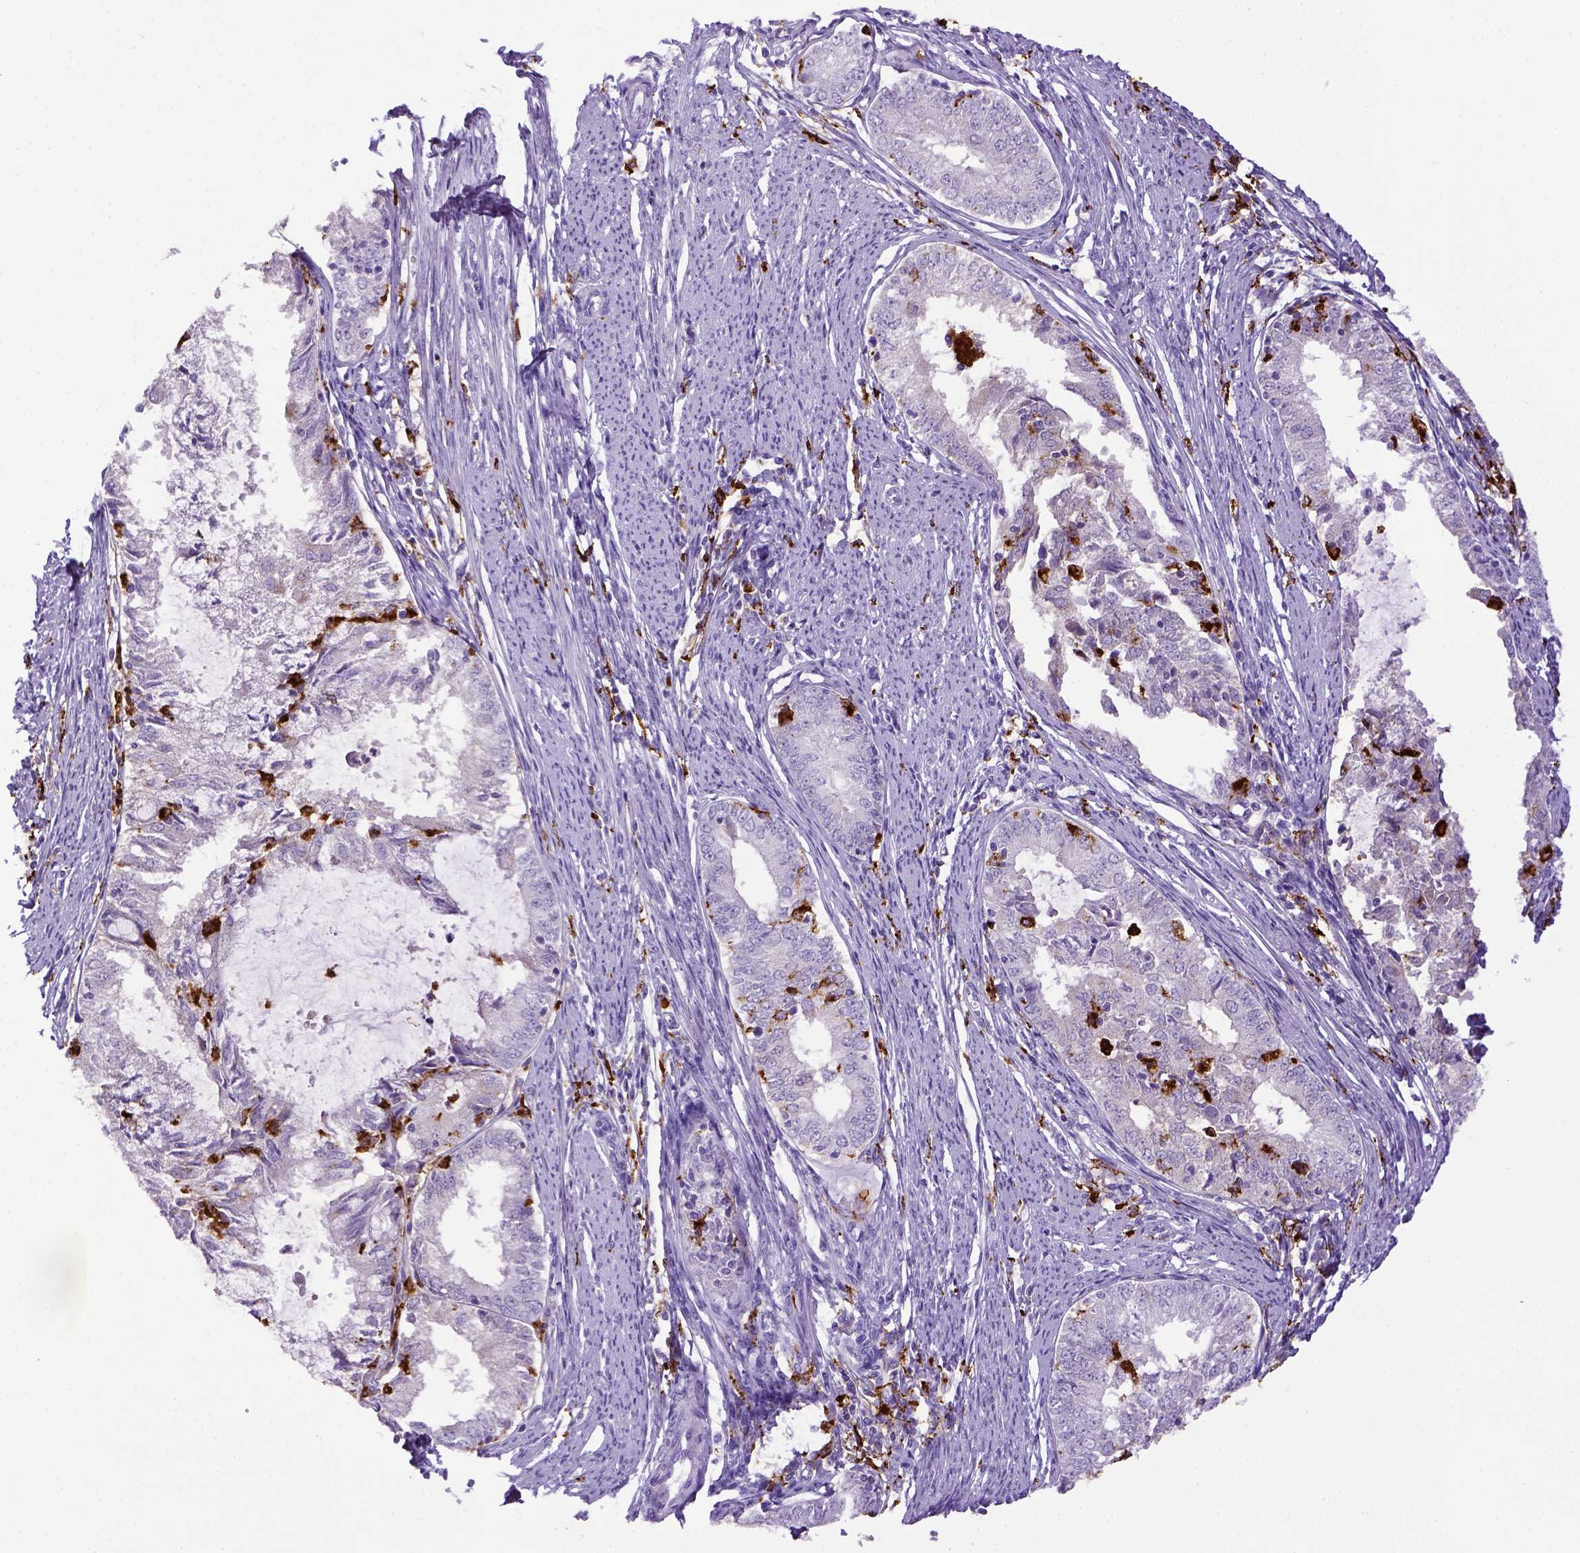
{"staining": {"intensity": "negative", "quantity": "none", "location": "none"}, "tissue": "endometrial cancer", "cell_type": "Tumor cells", "image_type": "cancer", "snomed": [{"axis": "morphology", "description": "Adenocarcinoma, NOS"}, {"axis": "topography", "description": "Endometrium"}], "caption": "The immunohistochemistry image has no significant expression in tumor cells of adenocarcinoma (endometrial) tissue.", "gene": "CD68", "patient": {"sex": "female", "age": 57}}